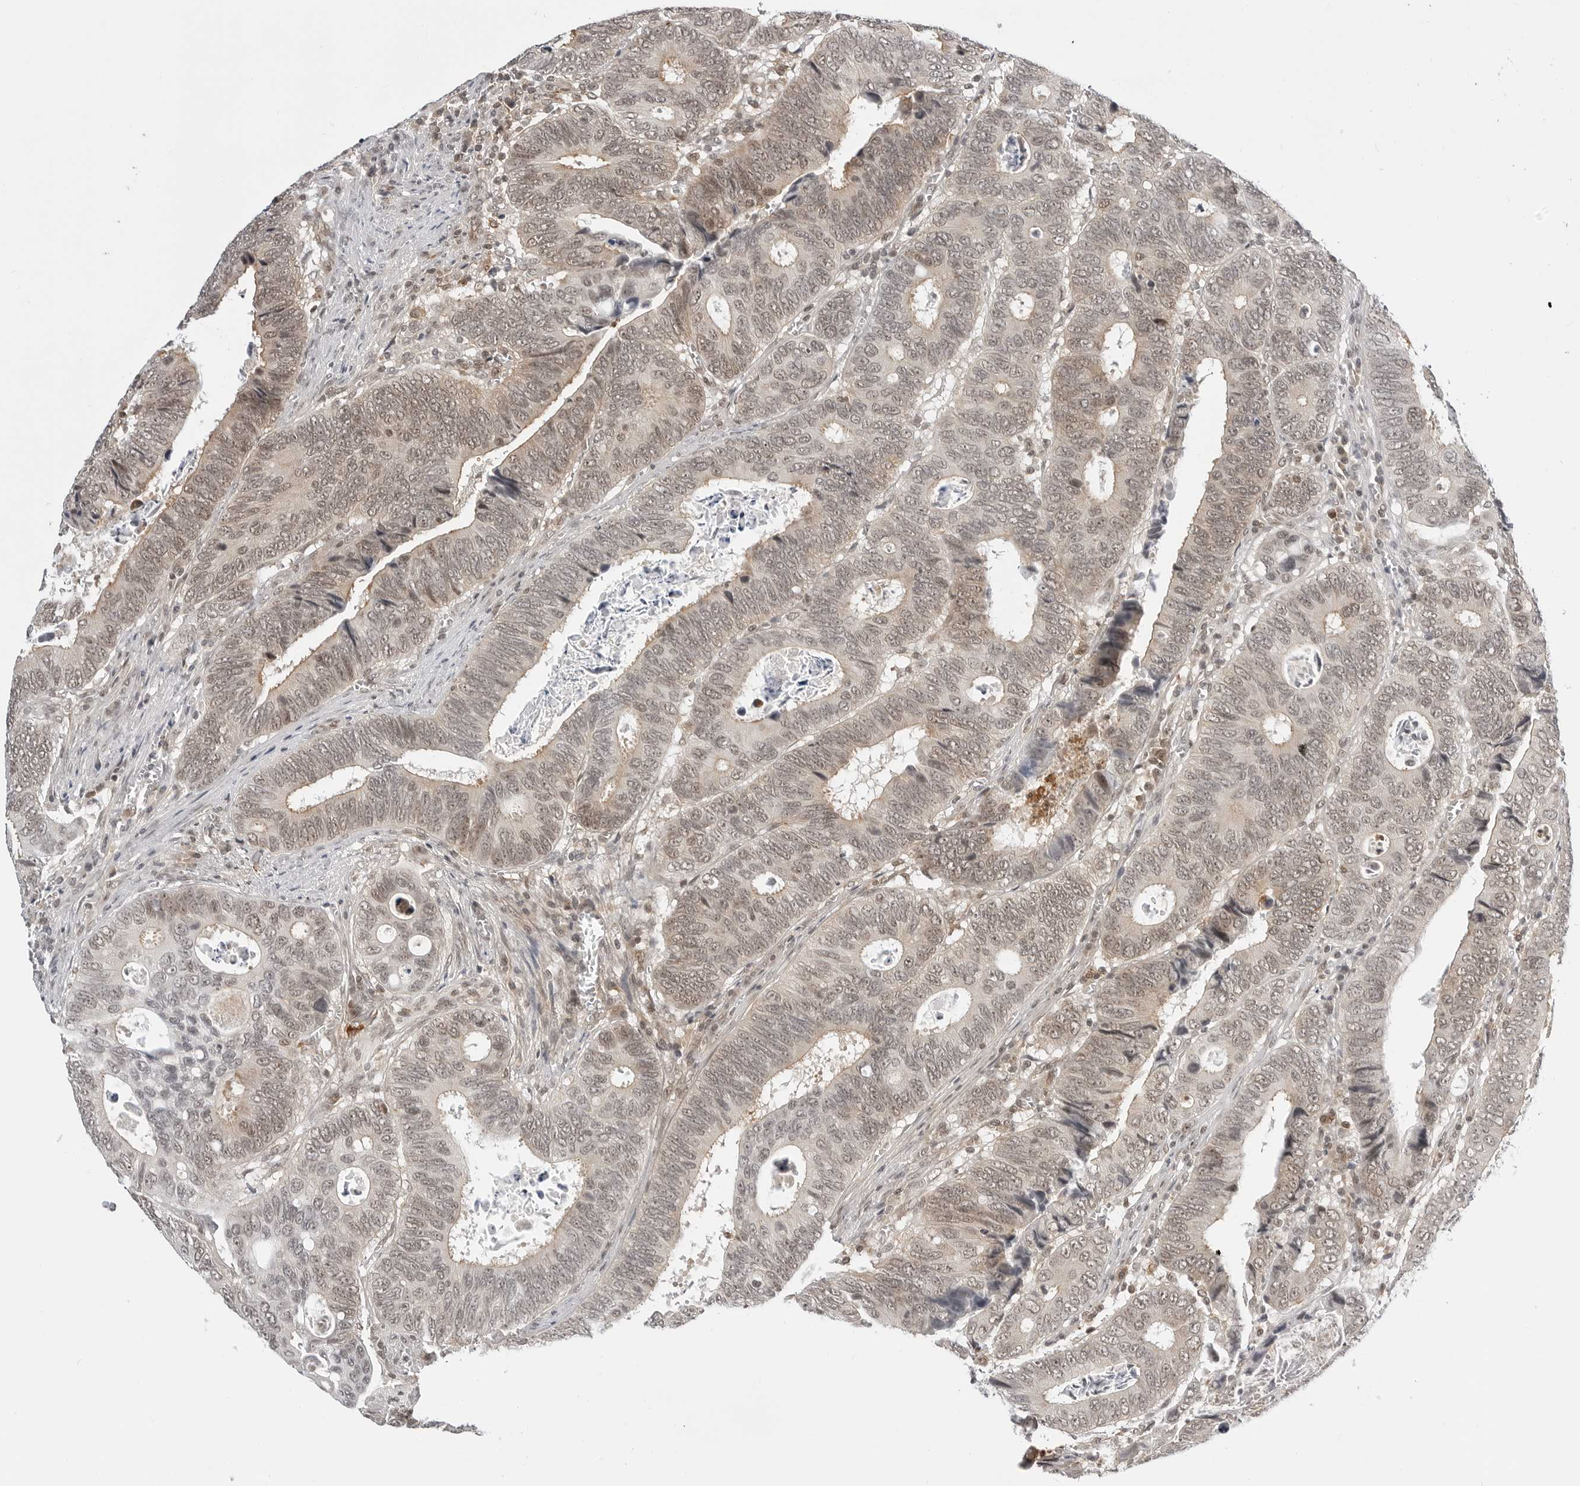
{"staining": {"intensity": "weak", "quantity": ">75%", "location": "nuclear"}, "tissue": "colorectal cancer", "cell_type": "Tumor cells", "image_type": "cancer", "snomed": [{"axis": "morphology", "description": "Adenocarcinoma, NOS"}, {"axis": "topography", "description": "Colon"}], "caption": "A brown stain labels weak nuclear staining of a protein in human colorectal adenocarcinoma tumor cells.", "gene": "C8orf33", "patient": {"sex": "male", "age": 72}}